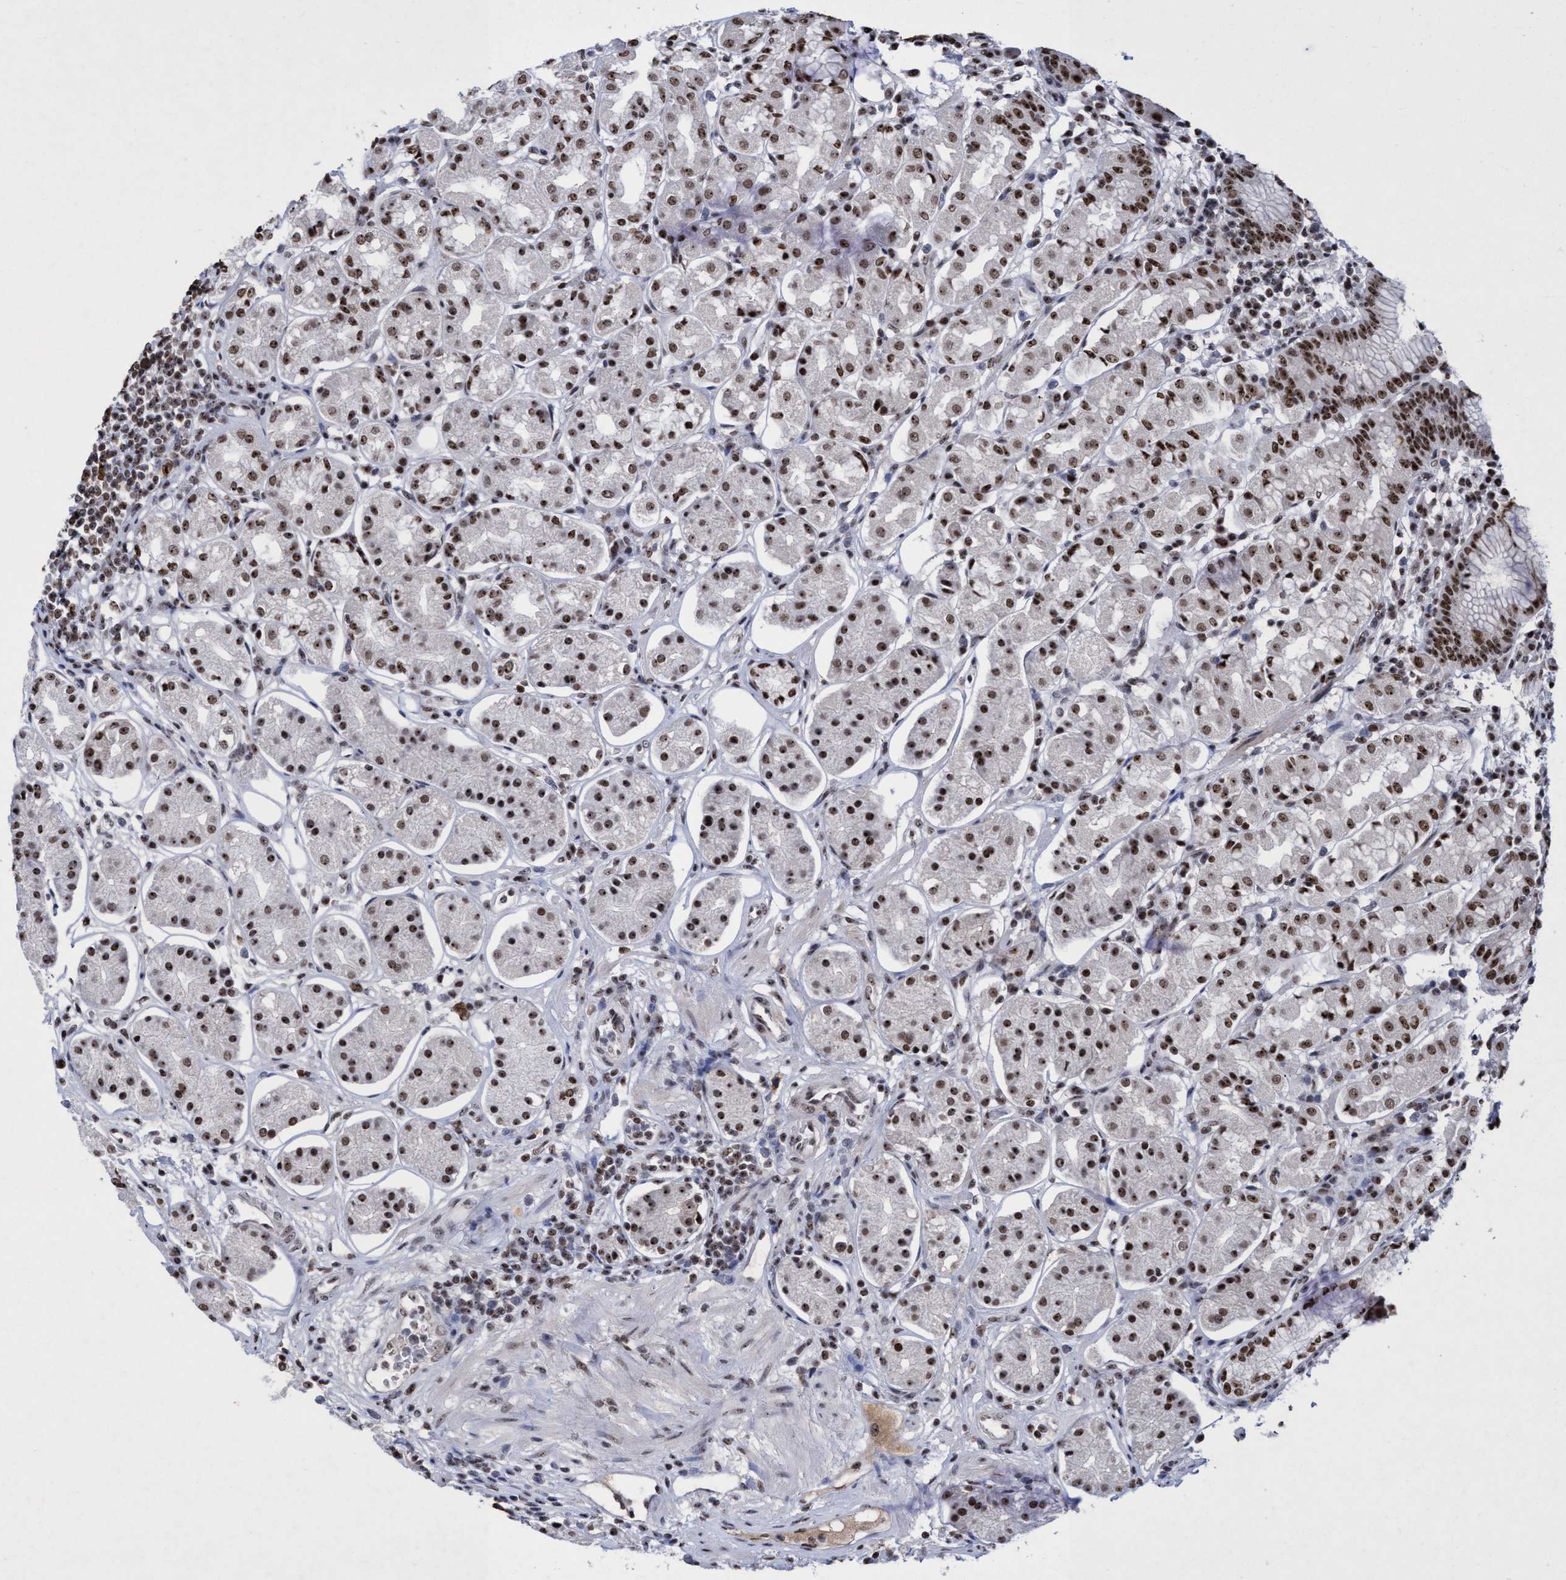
{"staining": {"intensity": "strong", "quantity": ">75%", "location": "nuclear"}, "tissue": "stomach", "cell_type": "Glandular cells", "image_type": "normal", "snomed": [{"axis": "morphology", "description": "Normal tissue, NOS"}, {"axis": "topography", "description": "Stomach"}, {"axis": "topography", "description": "Stomach, lower"}], "caption": "DAB (3,3'-diaminobenzidine) immunohistochemical staining of unremarkable stomach demonstrates strong nuclear protein staining in about >75% of glandular cells.", "gene": "EFCAB10", "patient": {"sex": "female", "age": 56}}